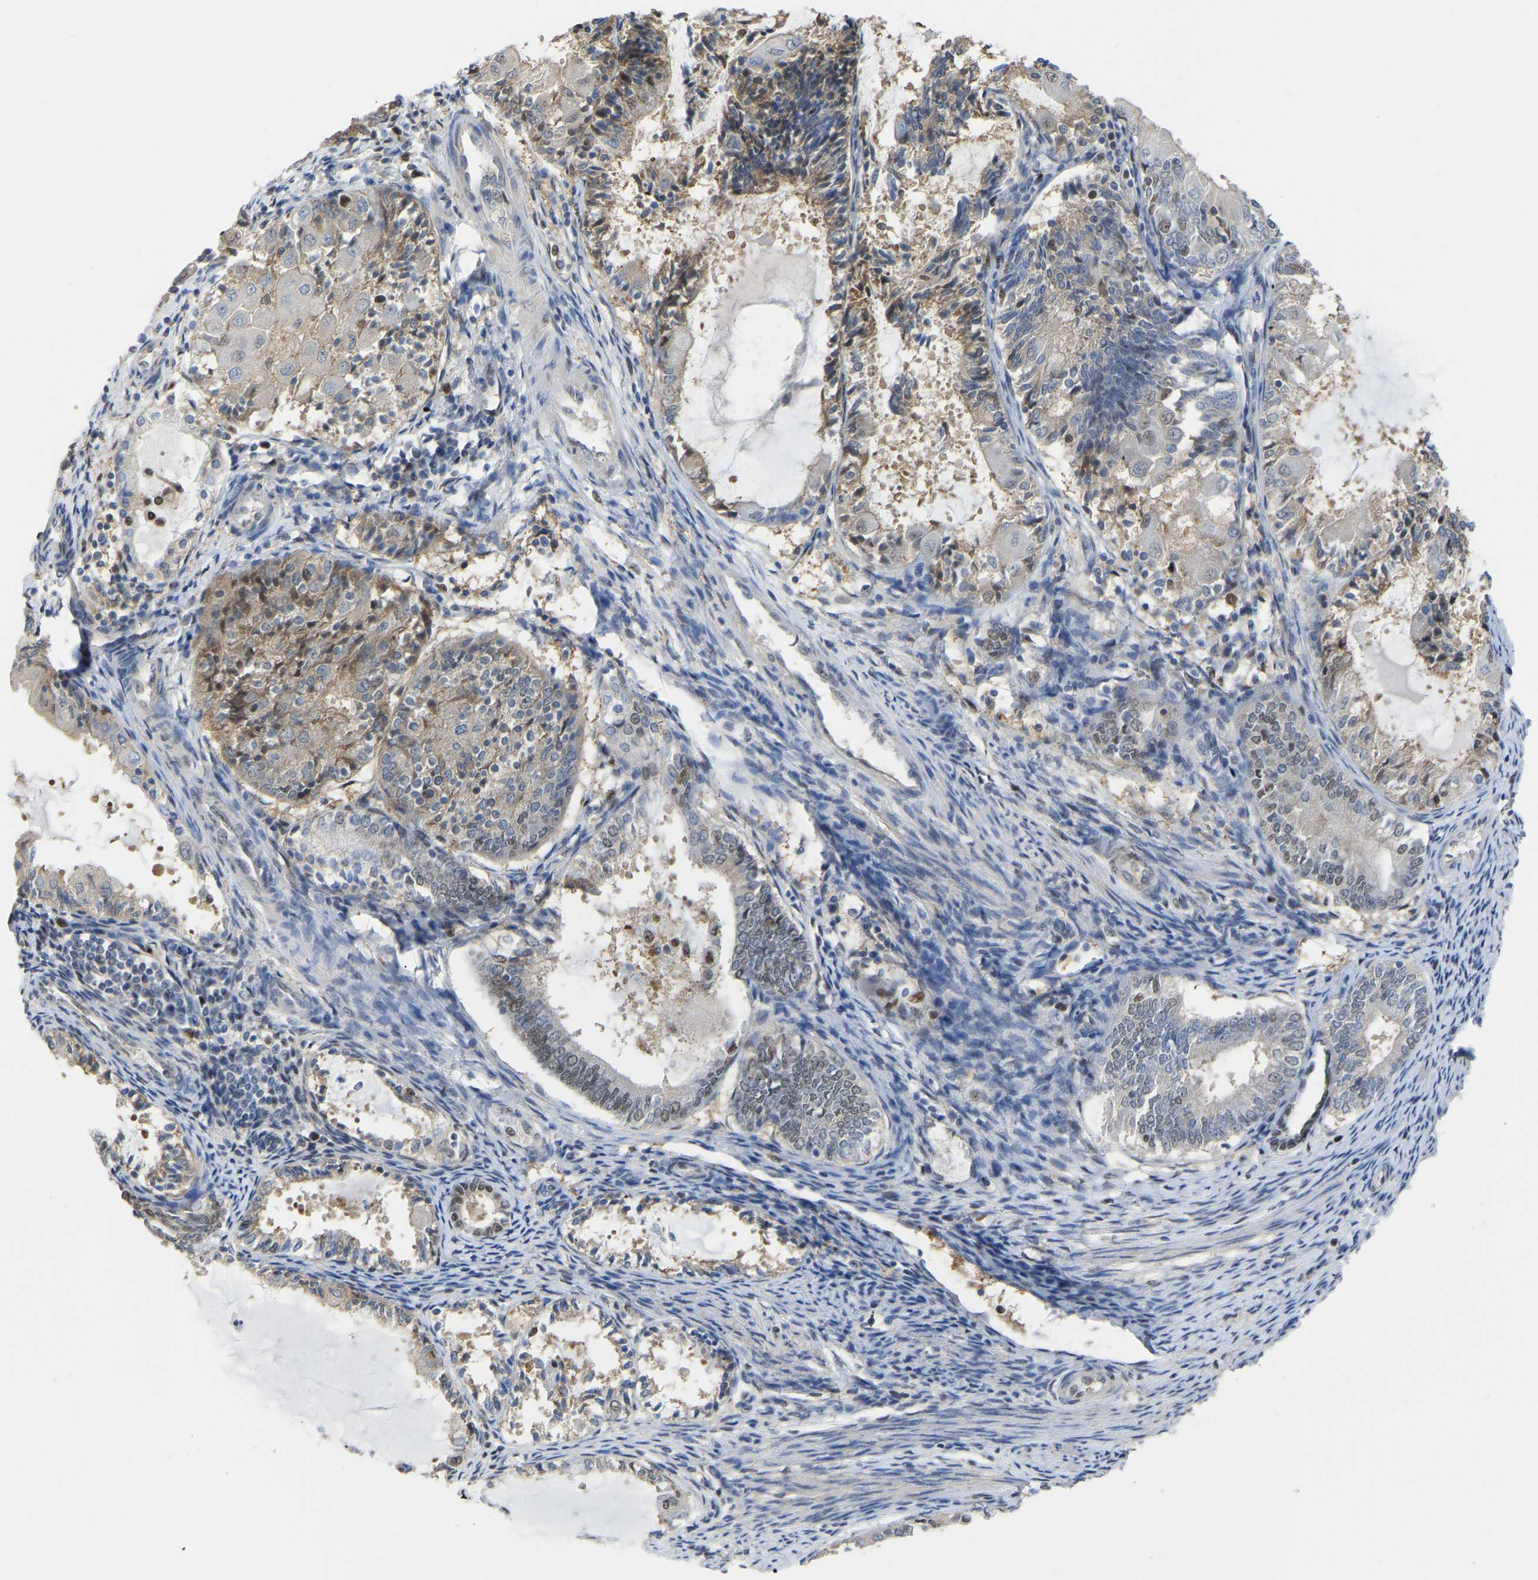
{"staining": {"intensity": "weak", "quantity": "<25%", "location": "cytoplasmic/membranous,nuclear"}, "tissue": "endometrial cancer", "cell_type": "Tumor cells", "image_type": "cancer", "snomed": [{"axis": "morphology", "description": "Adenocarcinoma, NOS"}, {"axis": "topography", "description": "Endometrium"}], "caption": "Tumor cells show no significant expression in endometrial adenocarcinoma. (IHC, brightfield microscopy, high magnification).", "gene": "KLRG2", "patient": {"sex": "female", "age": 81}}